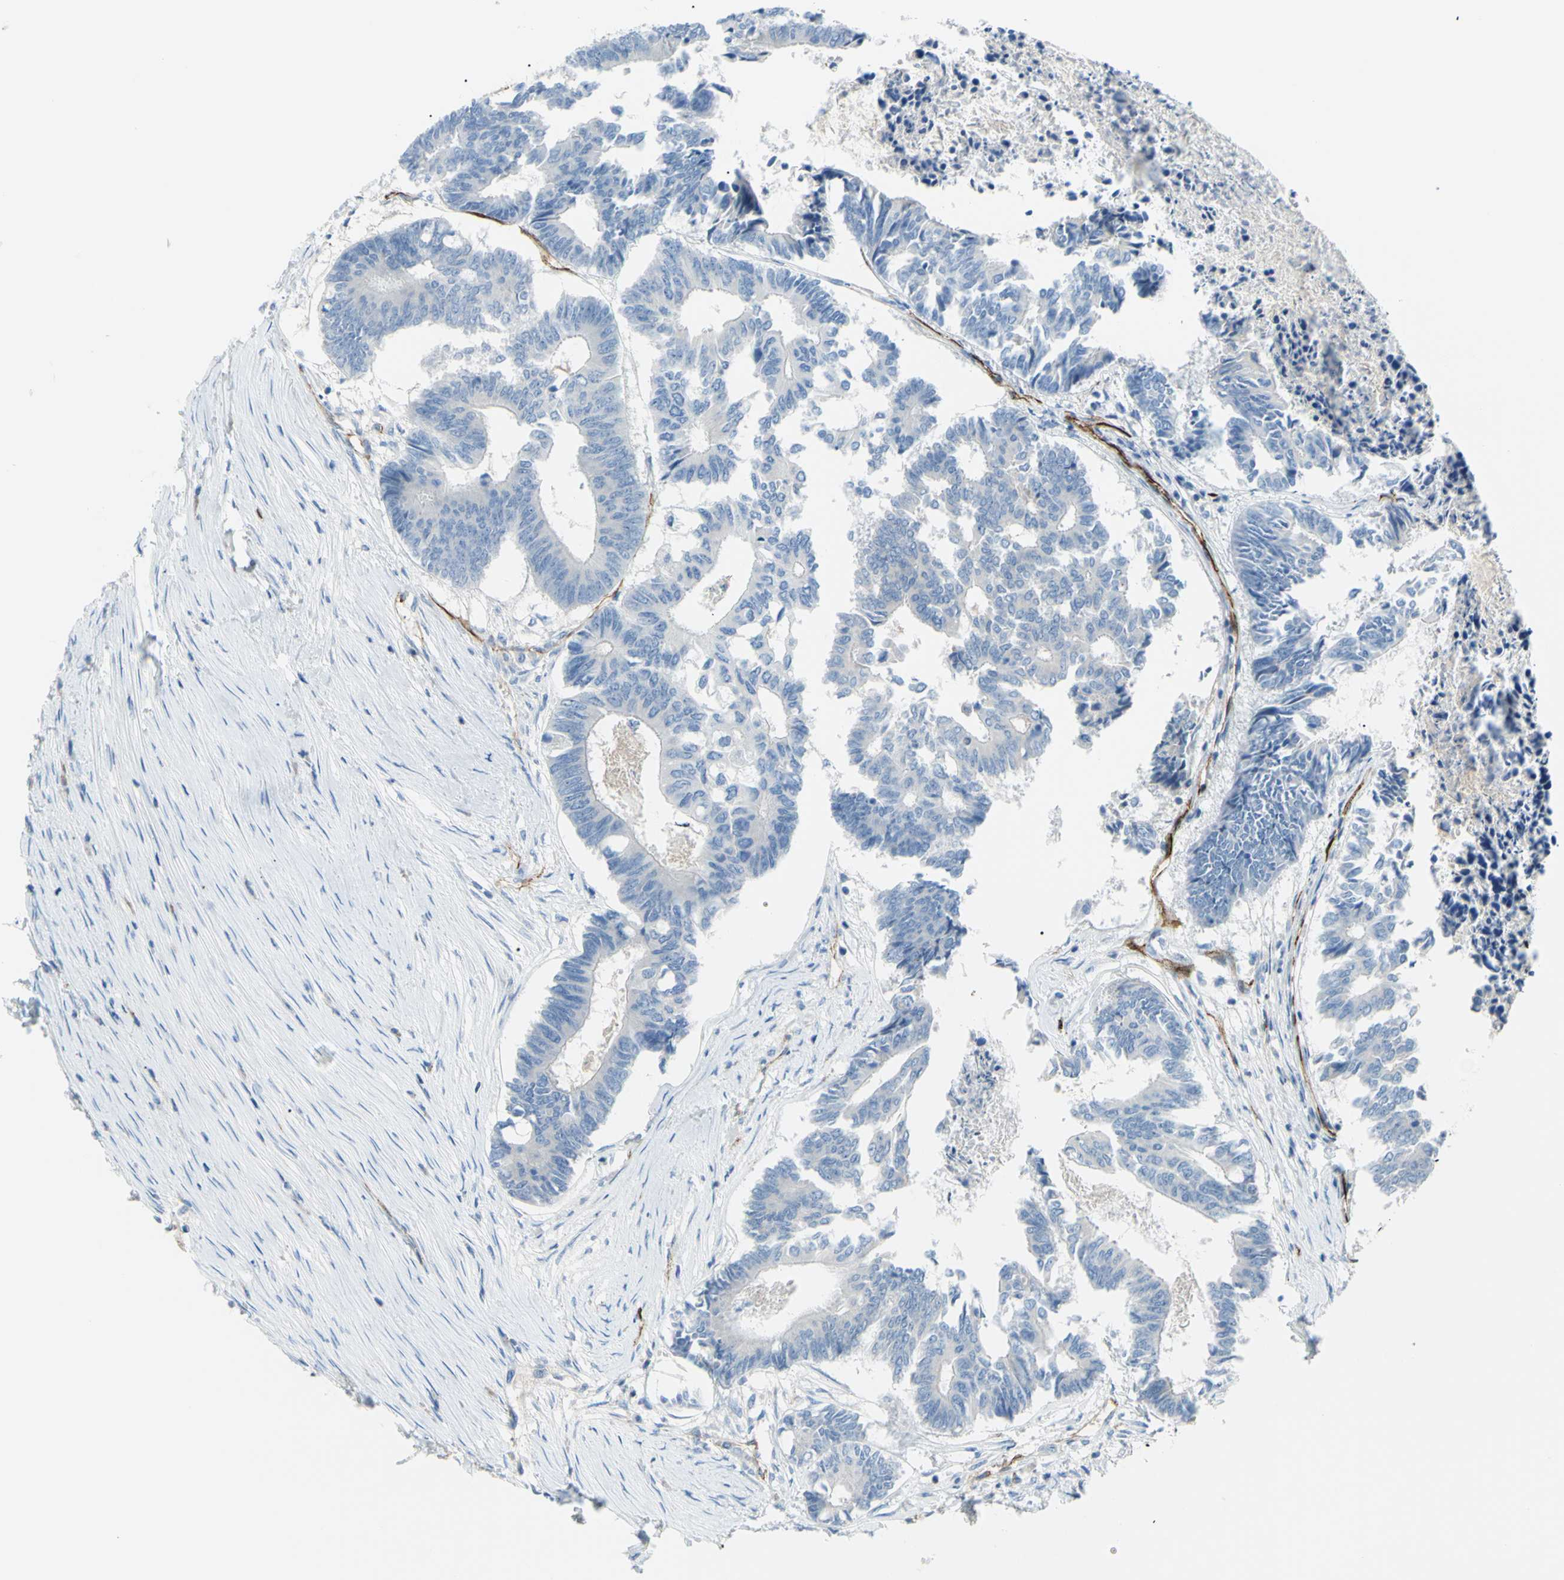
{"staining": {"intensity": "negative", "quantity": "none", "location": "none"}, "tissue": "colorectal cancer", "cell_type": "Tumor cells", "image_type": "cancer", "snomed": [{"axis": "morphology", "description": "Adenocarcinoma, NOS"}, {"axis": "topography", "description": "Rectum"}], "caption": "Tumor cells show no significant expression in adenocarcinoma (colorectal).", "gene": "PRRG2", "patient": {"sex": "male", "age": 63}}